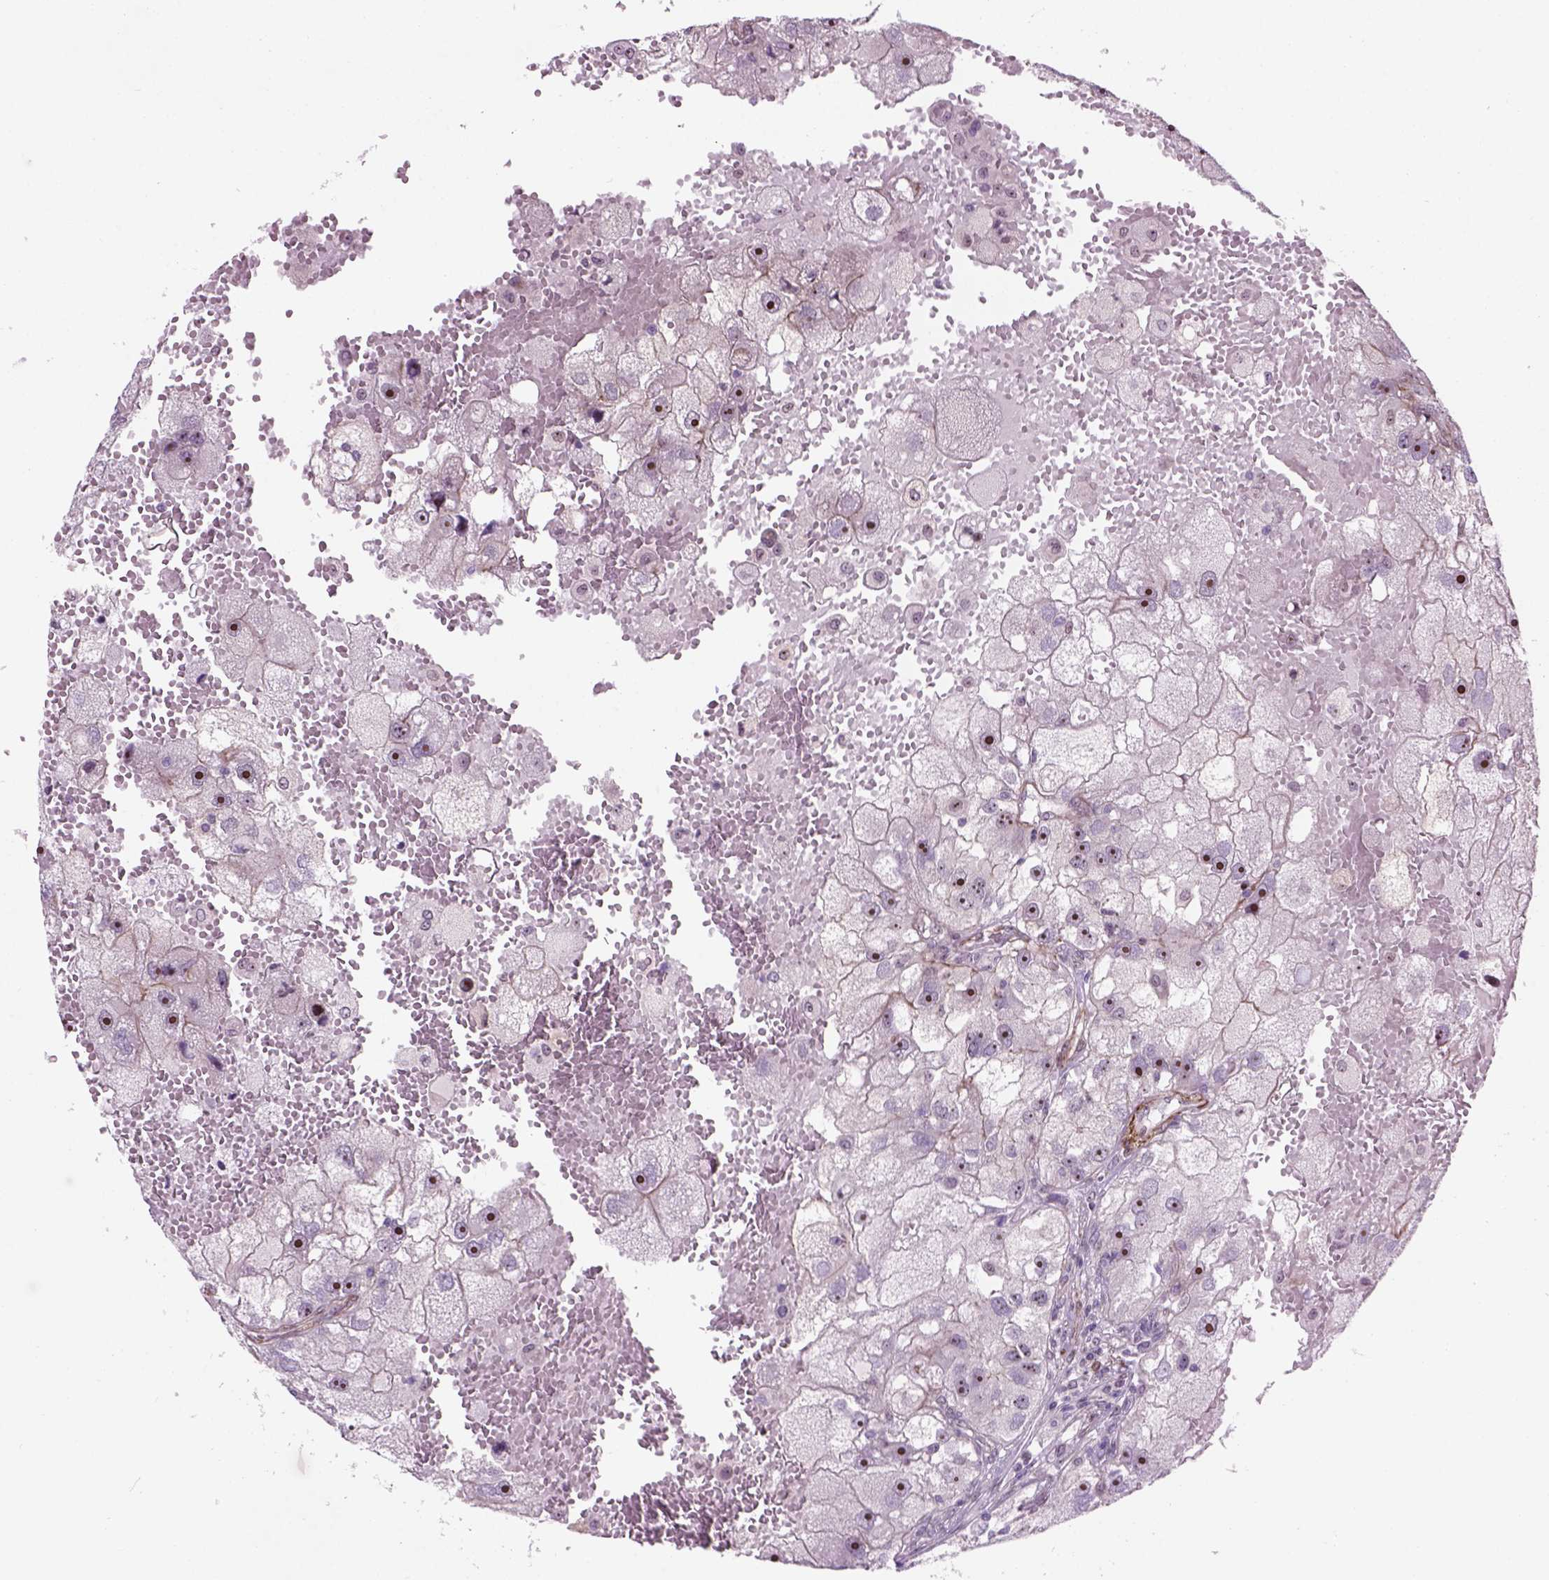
{"staining": {"intensity": "moderate", "quantity": ">75%", "location": "nuclear"}, "tissue": "renal cancer", "cell_type": "Tumor cells", "image_type": "cancer", "snomed": [{"axis": "morphology", "description": "Adenocarcinoma, NOS"}, {"axis": "topography", "description": "Kidney"}], "caption": "Protein expression analysis of adenocarcinoma (renal) reveals moderate nuclear expression in approximately >75% of tumor cells.", "gene": "RRS1", "patient": {"sex": "male", "age": 63}}